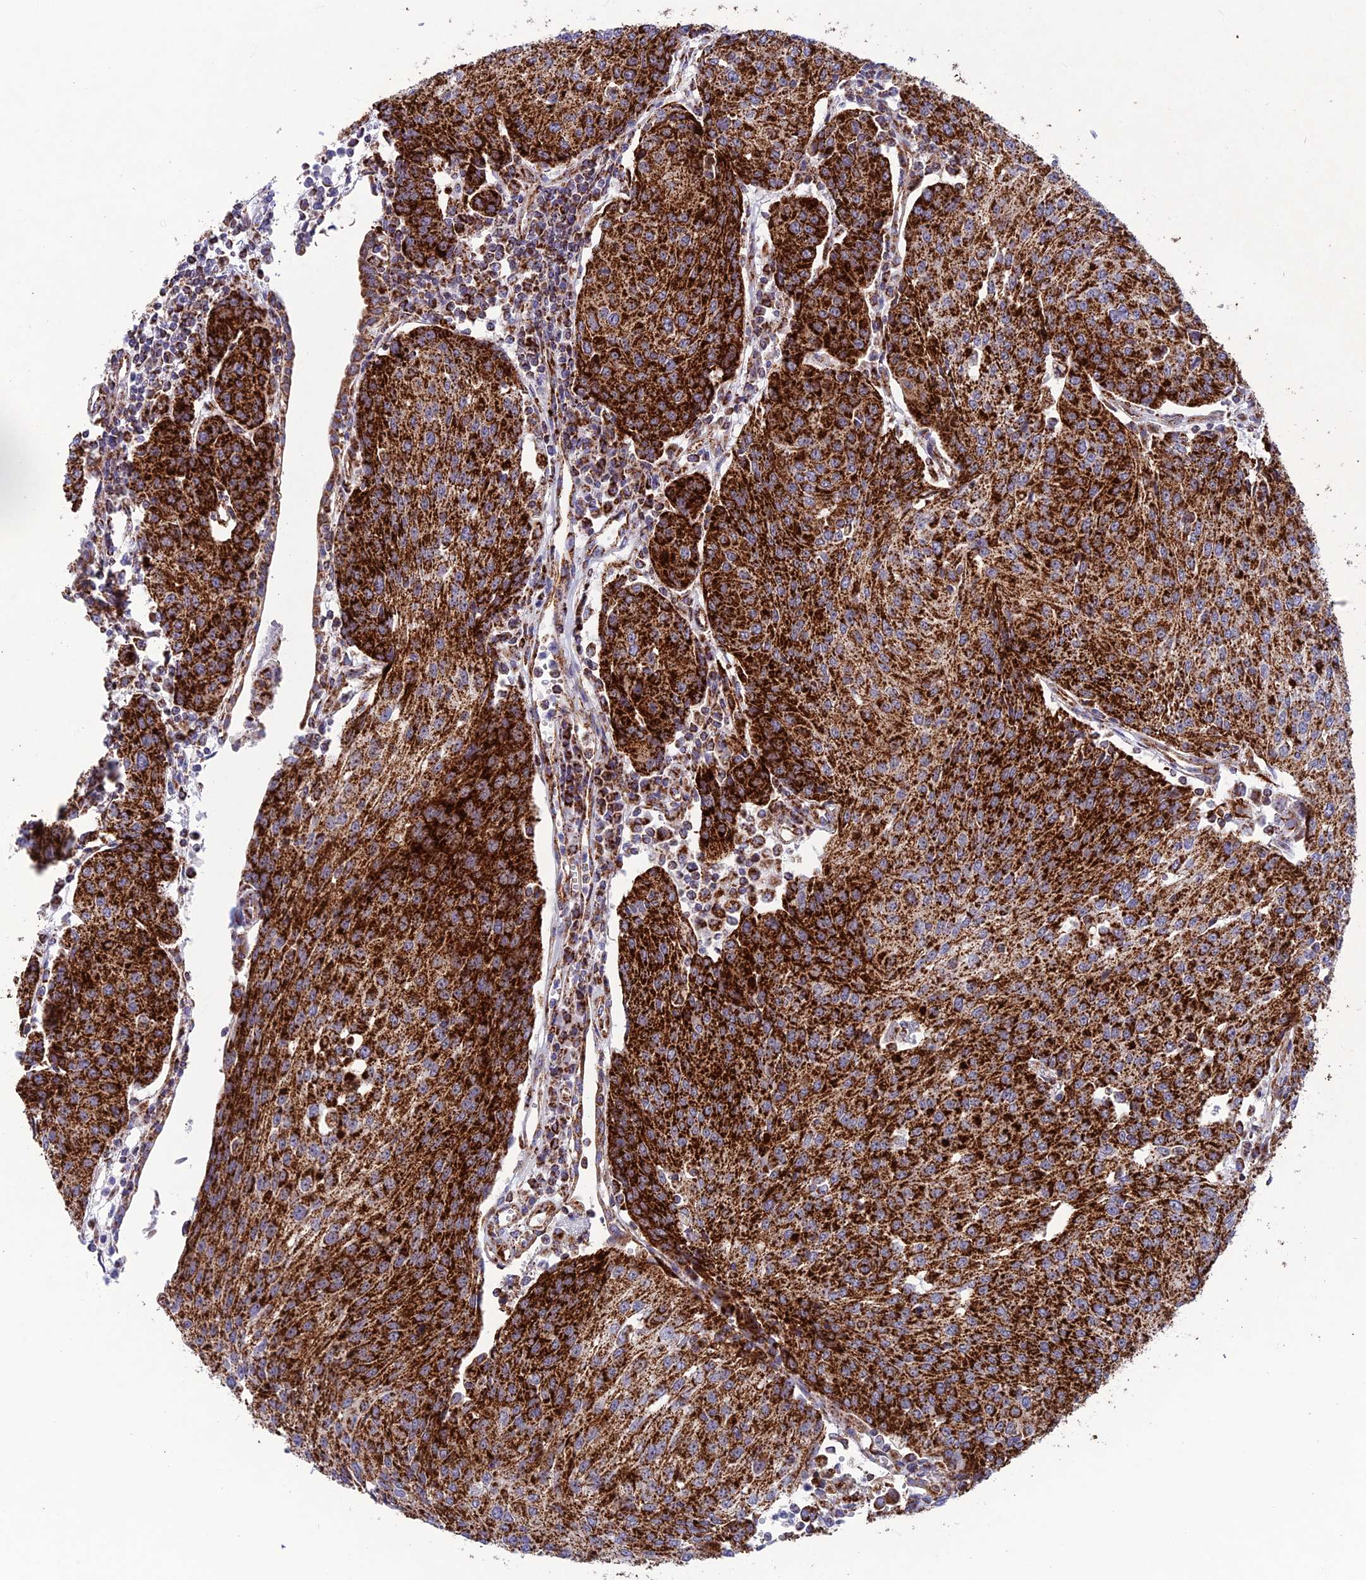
{"staining": {"intensity": "strong", "quantity": ">75%", "location": "cytoplasmic/membranous"}, "tissue": "urothelial cancer", "cell_type": "Tumor cells", "image_type": "cancer", "snomed": [{"axis": "morphology", "description": "Urothelial carcinoma, High grade"}, {"axis": "topography", "description": "Urinary bladder"}], "caption": "A brown stain labels strong cytoplasmic/membranous expression of a protein in urothelial cancer tumor cells.", "gene": "MRPS18B", "patient": {"sex": "female", "age": 85}}